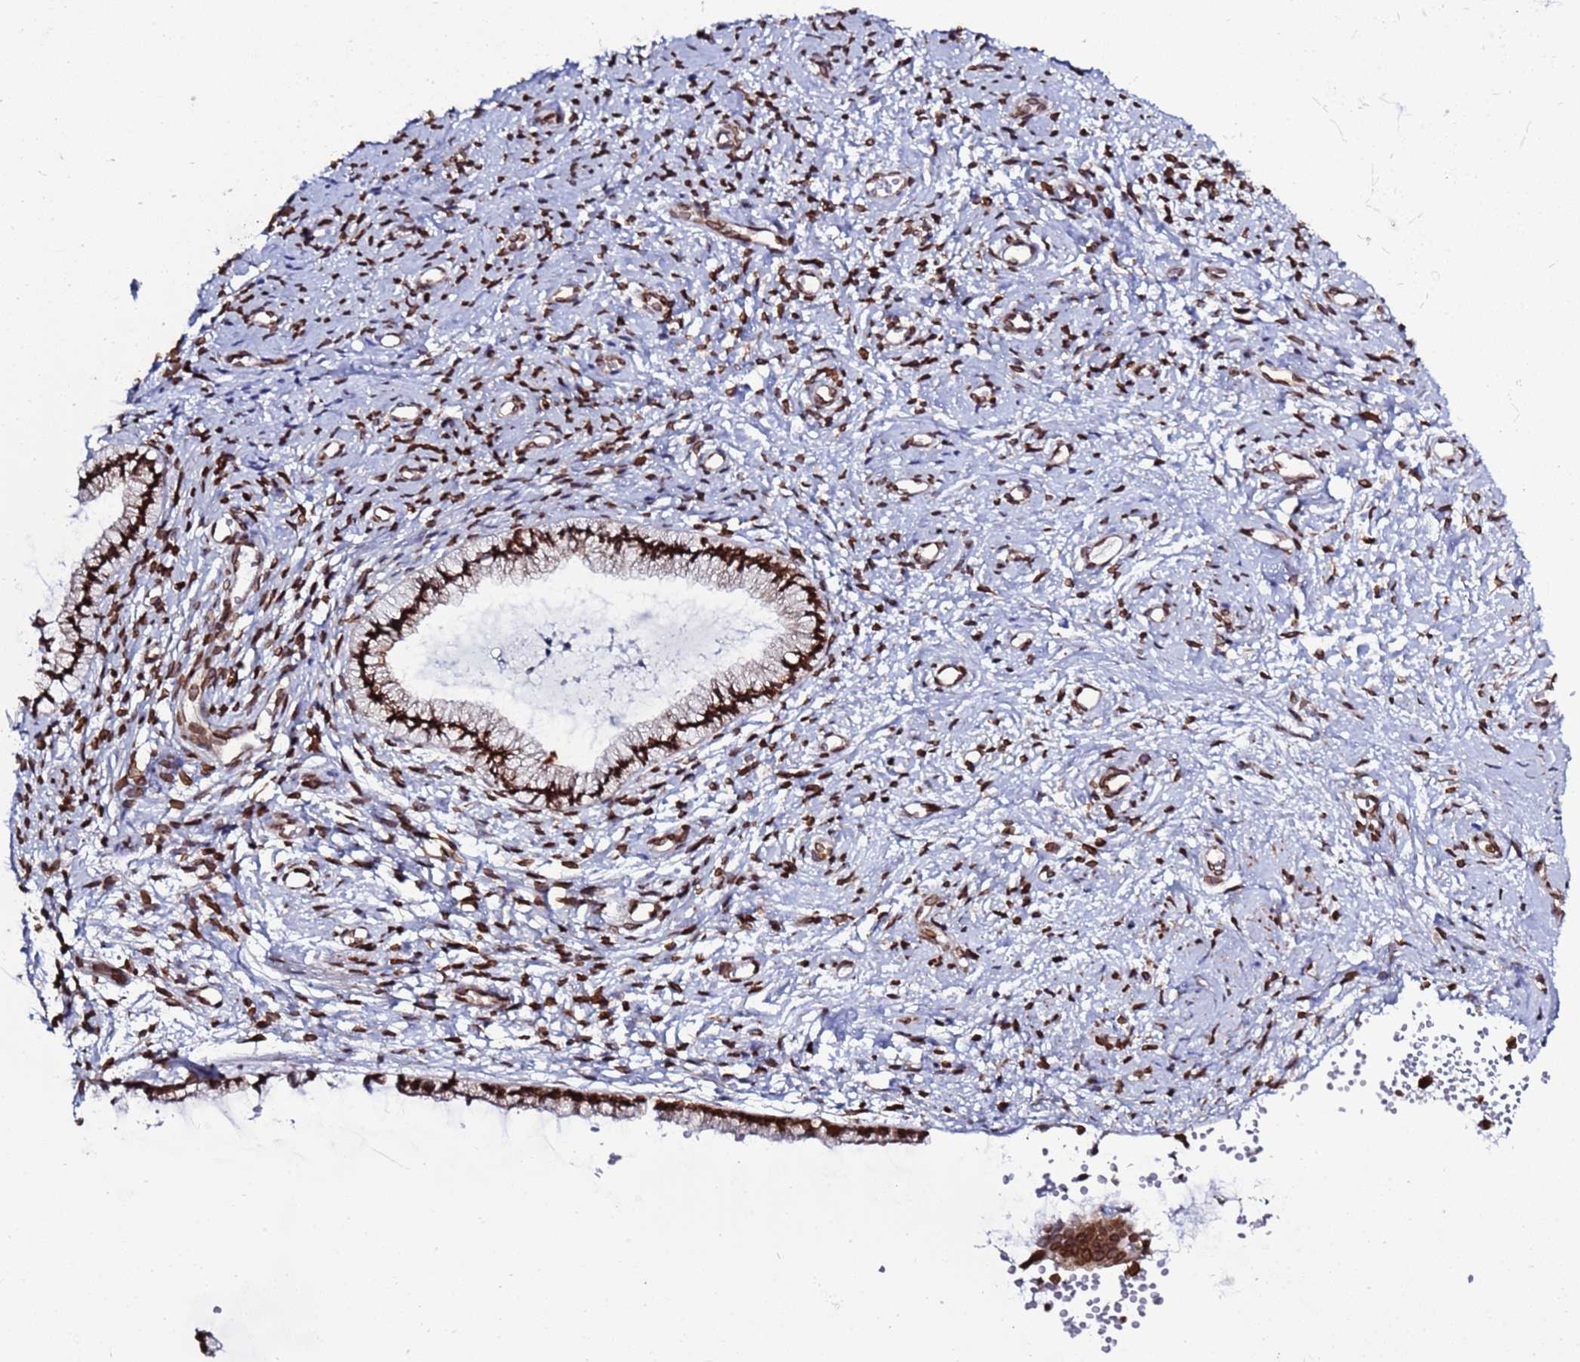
{"staining": {"intensity": "strong", "quantity": ">75%", "location": "nuclear"}, "tissue": "cervix", "cell_type": "Glandular cells", "image_type": "normal", "snomed": [{"axis": "morphology", "description": "Normal tissue, NOS"}, {"axis": "topography", "description": "Cervix"}], "caption": "An image of human cervix stained for a protein demonstrates strong nuclear brown staining in glandular cells.", "gene": "TOR1AIP1", "patient": {"sex": "female", "age": 57}}